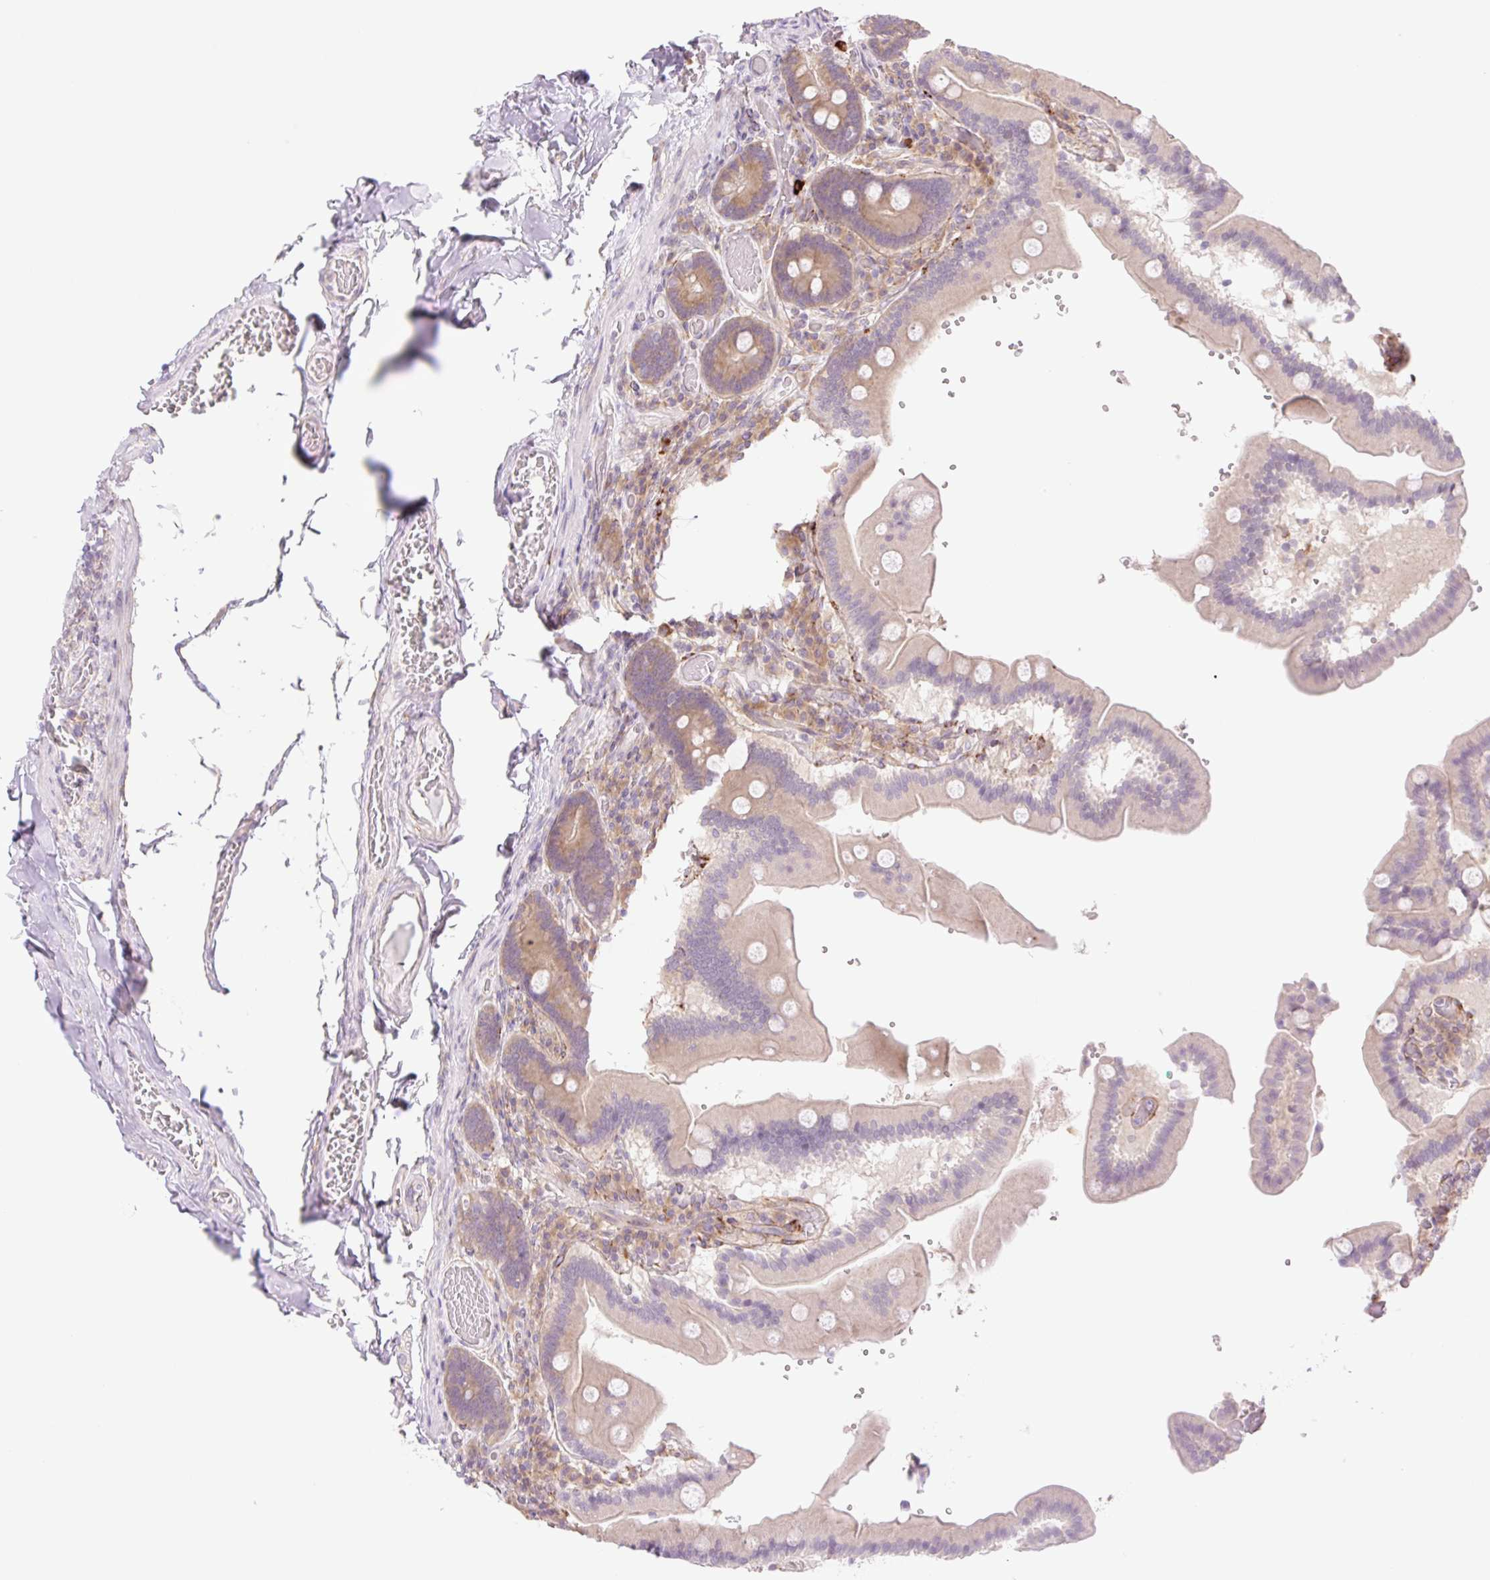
{"staining": {"intensity": "weak", "quantity": "25%-75%", "location": "cytoplasmic/membranous"}, "tissue": "duodenum", "cell_type": "Glandular cells", "image_type": "normal", "snomed": [{"axis": "morphology", "description": "Normal tissue, NOS"}, {"axis": "topography", "description": "Duodenum"}], "caption": "A photomicrograph showing weak cytoplasmic/membranous expression in about 25%-75% of glandular cells in benign duodenum, as visualized by brown immunohistochemical staining.", "gene": "COL5A1", "patient": {"sex": "female", "age": 62}}